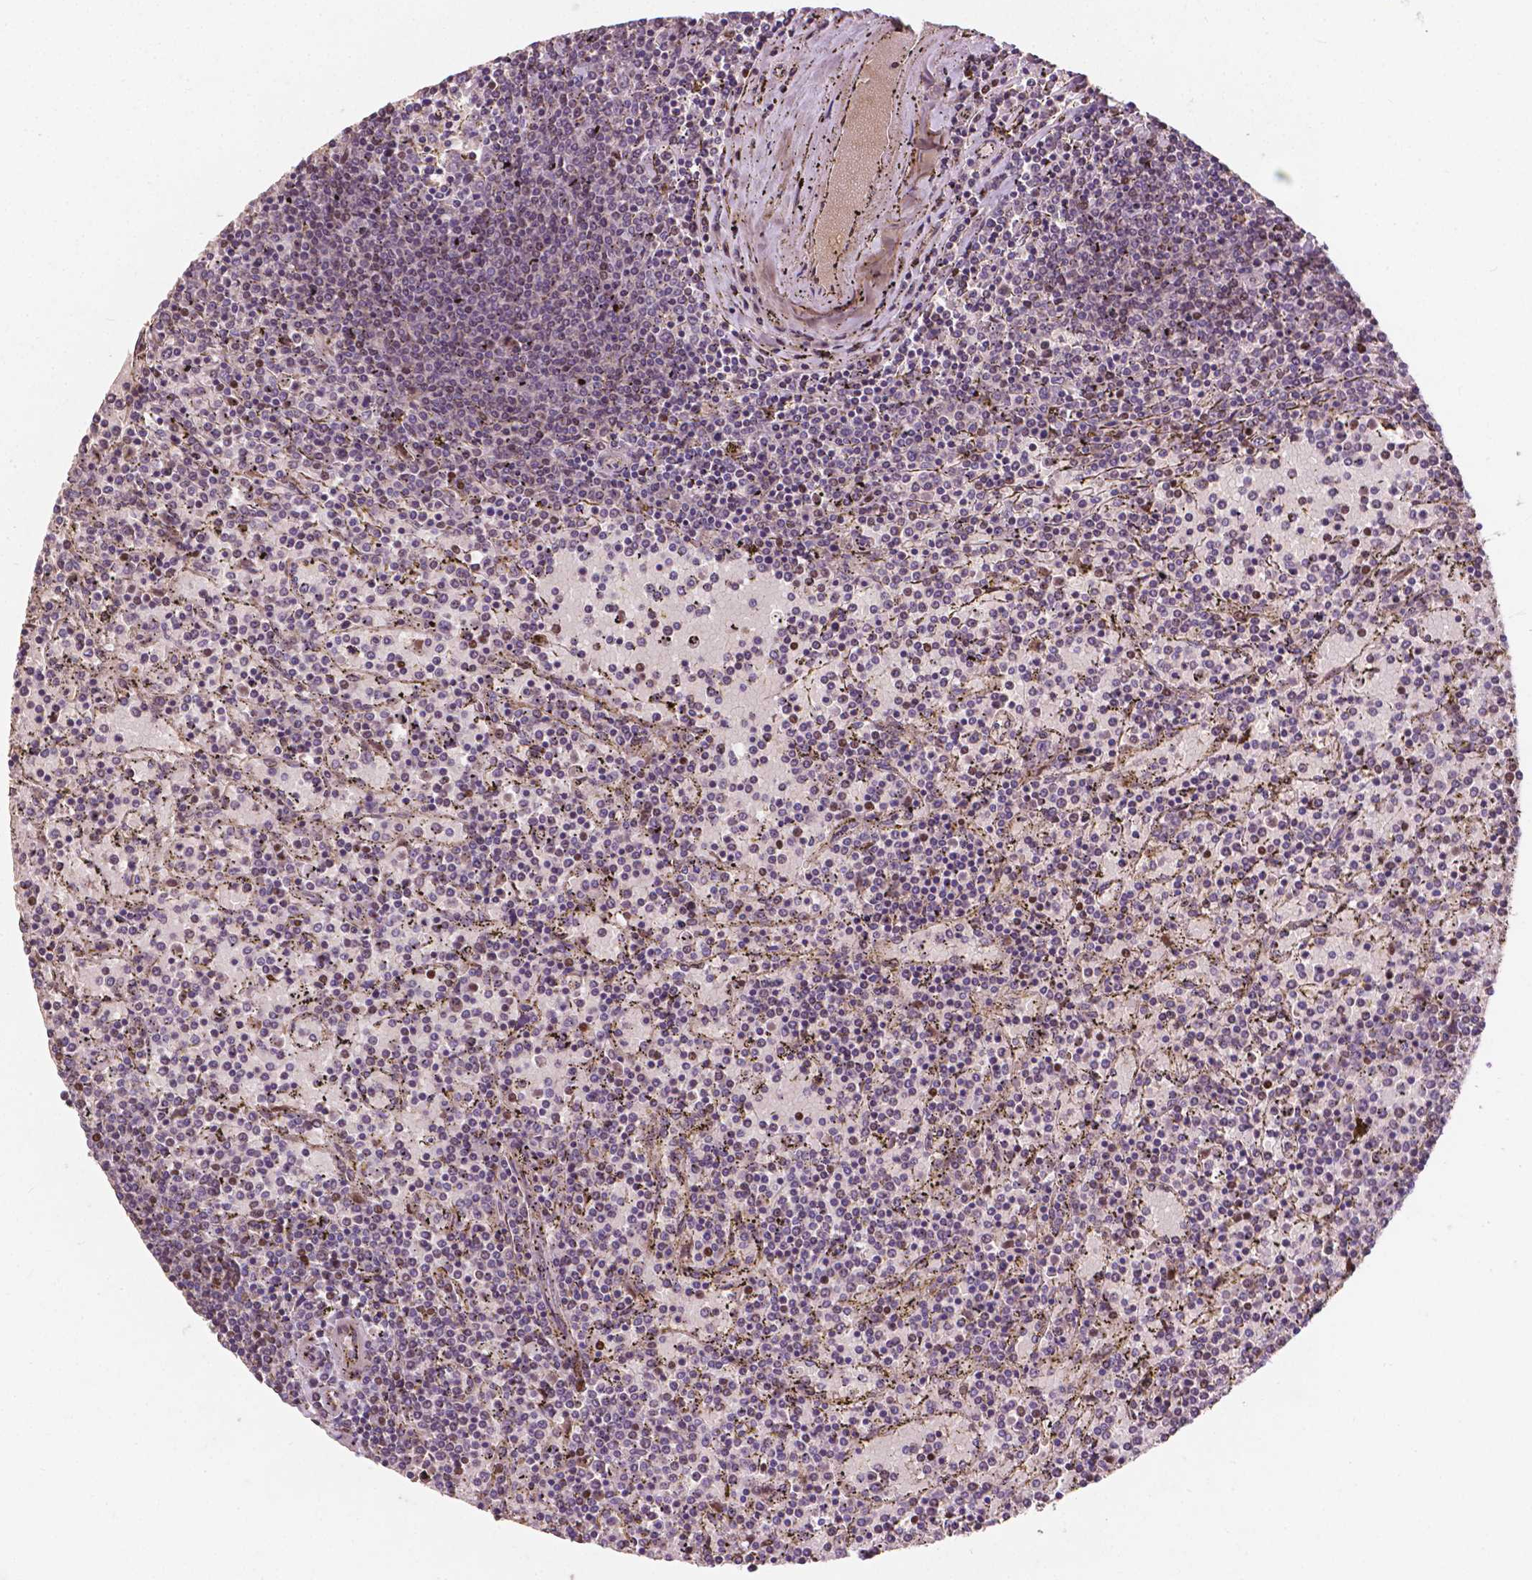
{"staining": {"intensity": "negative", "quantity": "none", "location": "none"}, "tissue": "lymphoma", "cell_type": "Tumor cells", "image_type": "cancer", "snomed": [{"axis": "morphology", "description": "Malignant lymphoma, non-Hodgkin's type, Low grade"}, {"axis": "topography", "description": "Spleen"}], "caption": "This is an immunohistochemistry photomicrograph of low-grade malignant lymphoma, non-Hodgkin's type. There is no expression in tumor cells.", "gene": "DUSP16", "patient": {"sex": "female", "age": 77}}